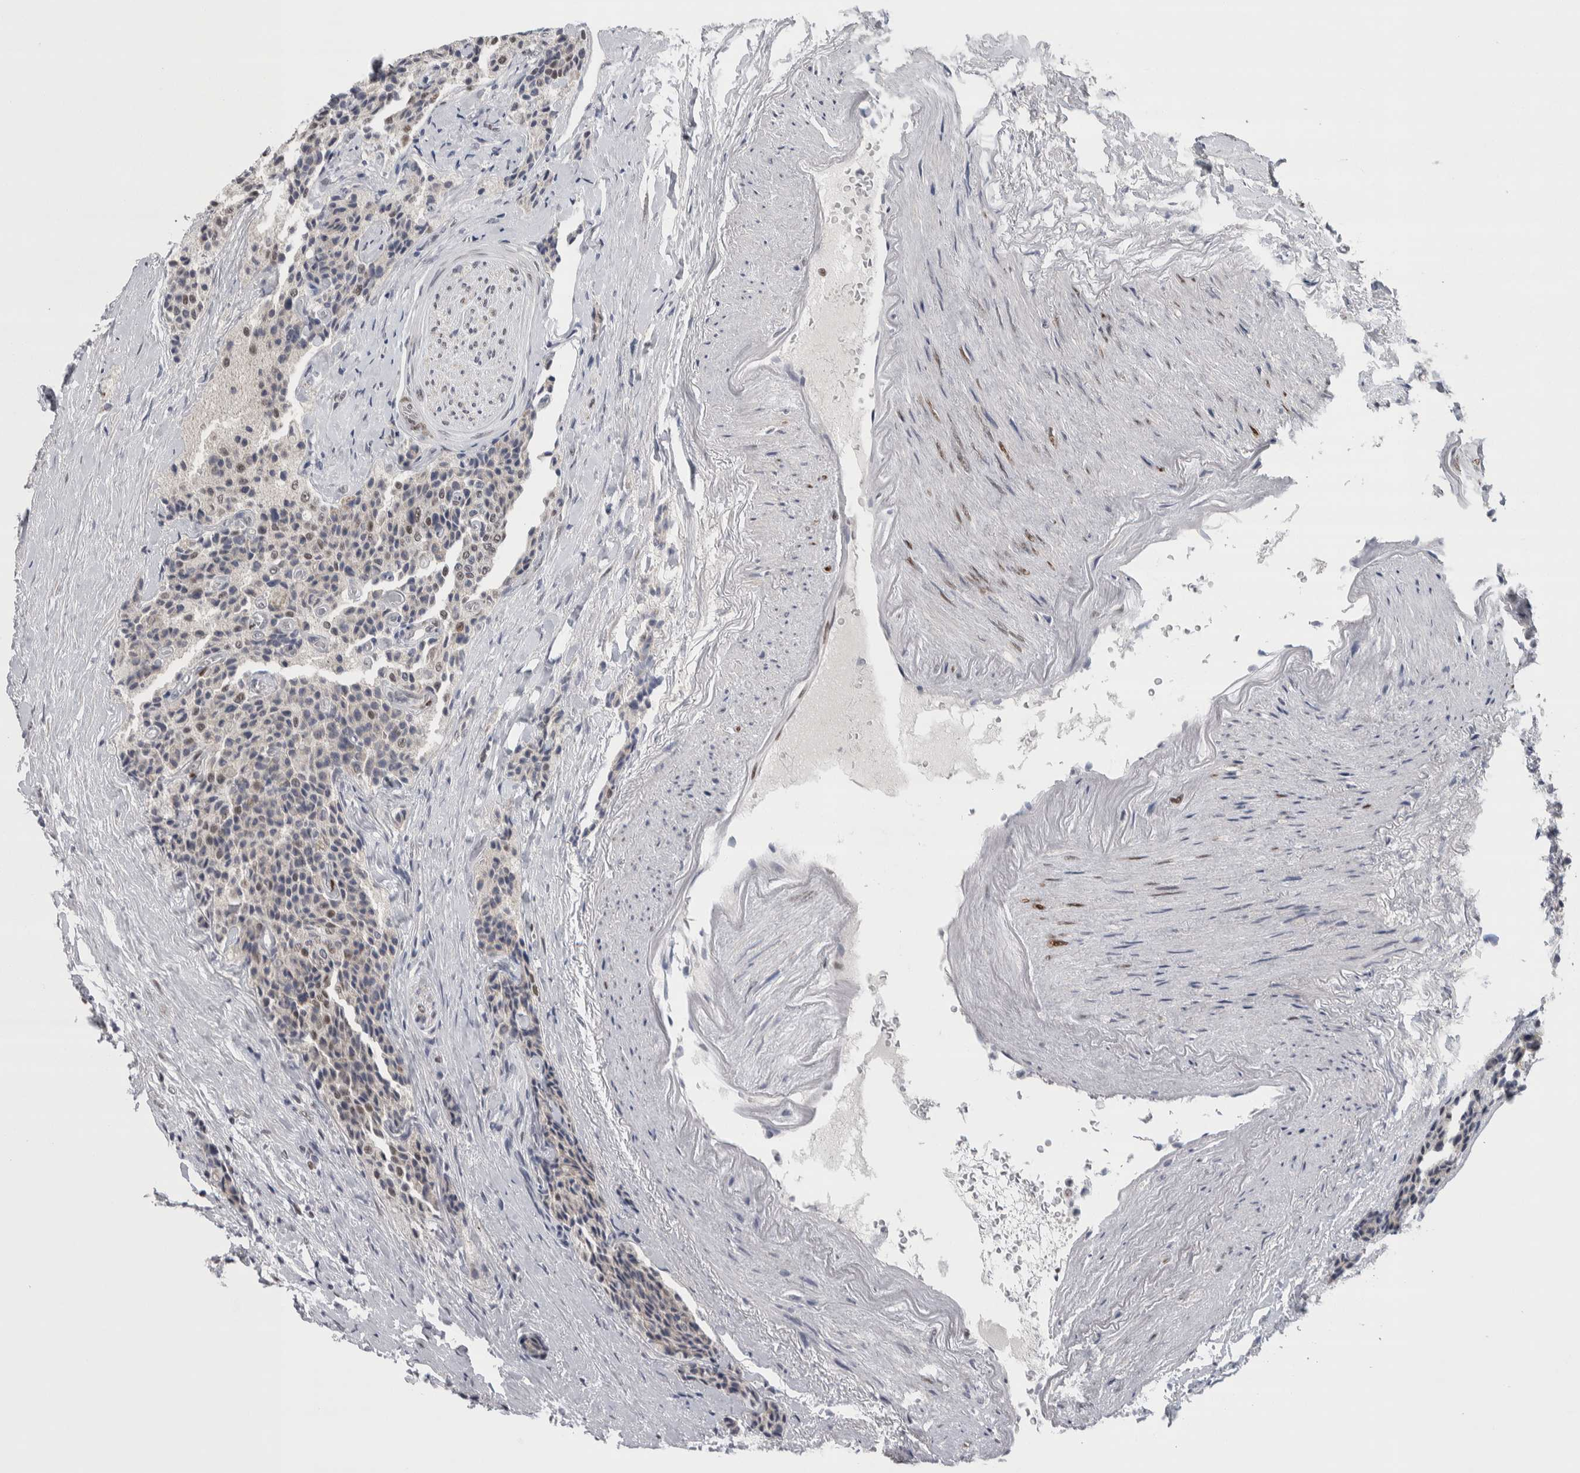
{"staining": {"intensity": "moderate", "quantity": "<25%", "location": "nuclear"}, "tissue": "carcinoid", "cell_type": "Tumor cells", "image_type": "cancer", "snomed": [{"axis": "morphology", "description": "Carcinoid, malignant, NOS"}, {"axis": "topography", "description": "Colon"}], "caption": "Carcinoid stained with a brown dye demonstrates moderate nuclear positive expression in approximately <25% of tumor cells.", "gene": "HEXIM2", "patient": {"sex": "female", "age": 61}}